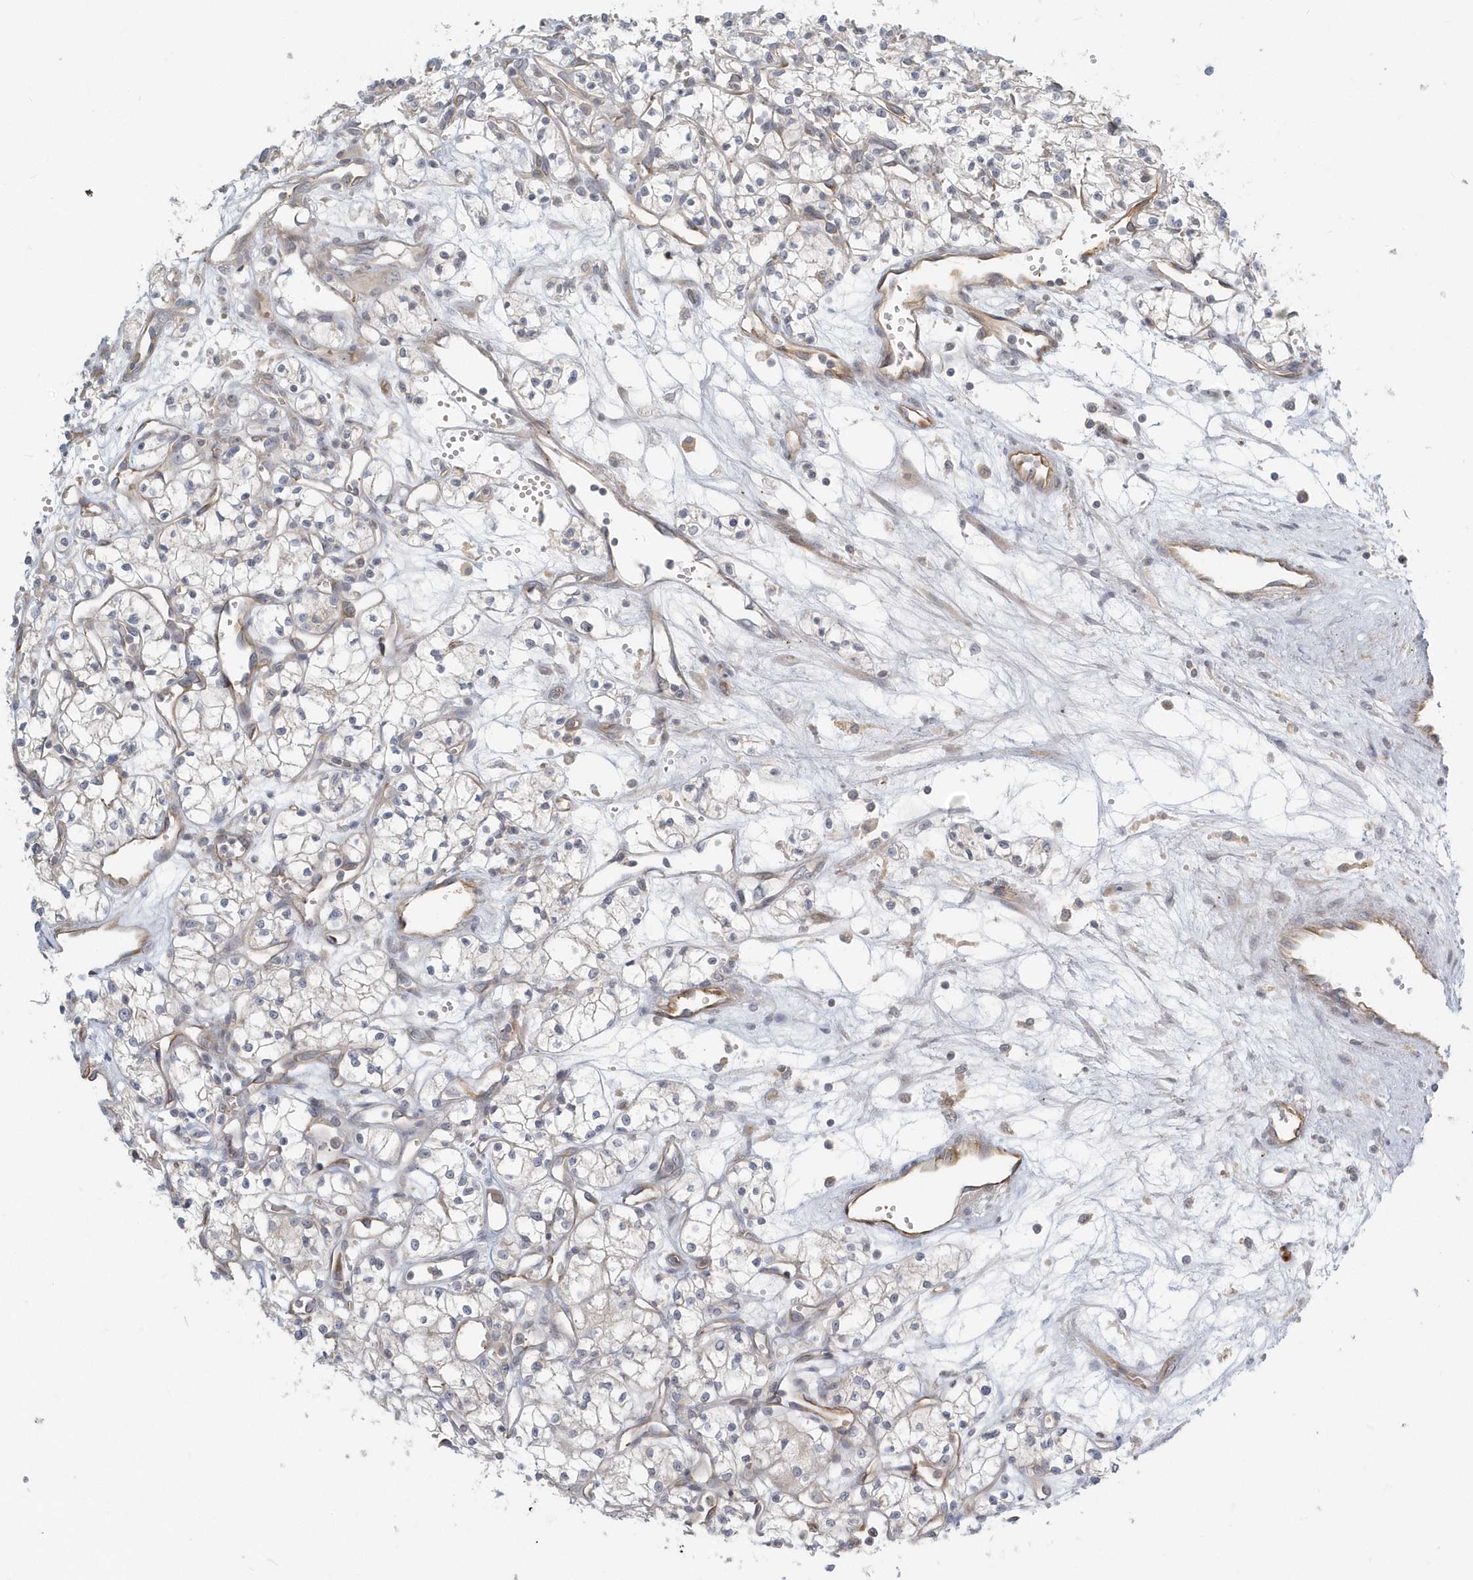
{"staining": {"intensity": "negative", "quantity": "none", "location": "none"}, "tissue": "renal cancer", "cell_type": "Tumor cells", "image_type": "cancer", "snomed": [{"axis": "morphology", "description": "Adenocarcinoma, NOS"}, {"axis": "topography", "description": "Kidney"}], "caption": "Human adenocarcinoma (renal) stained for a protein using immunohistochemistry exhibits no expression in tumor cells.", "gene": "NAPB", "patient": {"sex": "male", "age": 59}}